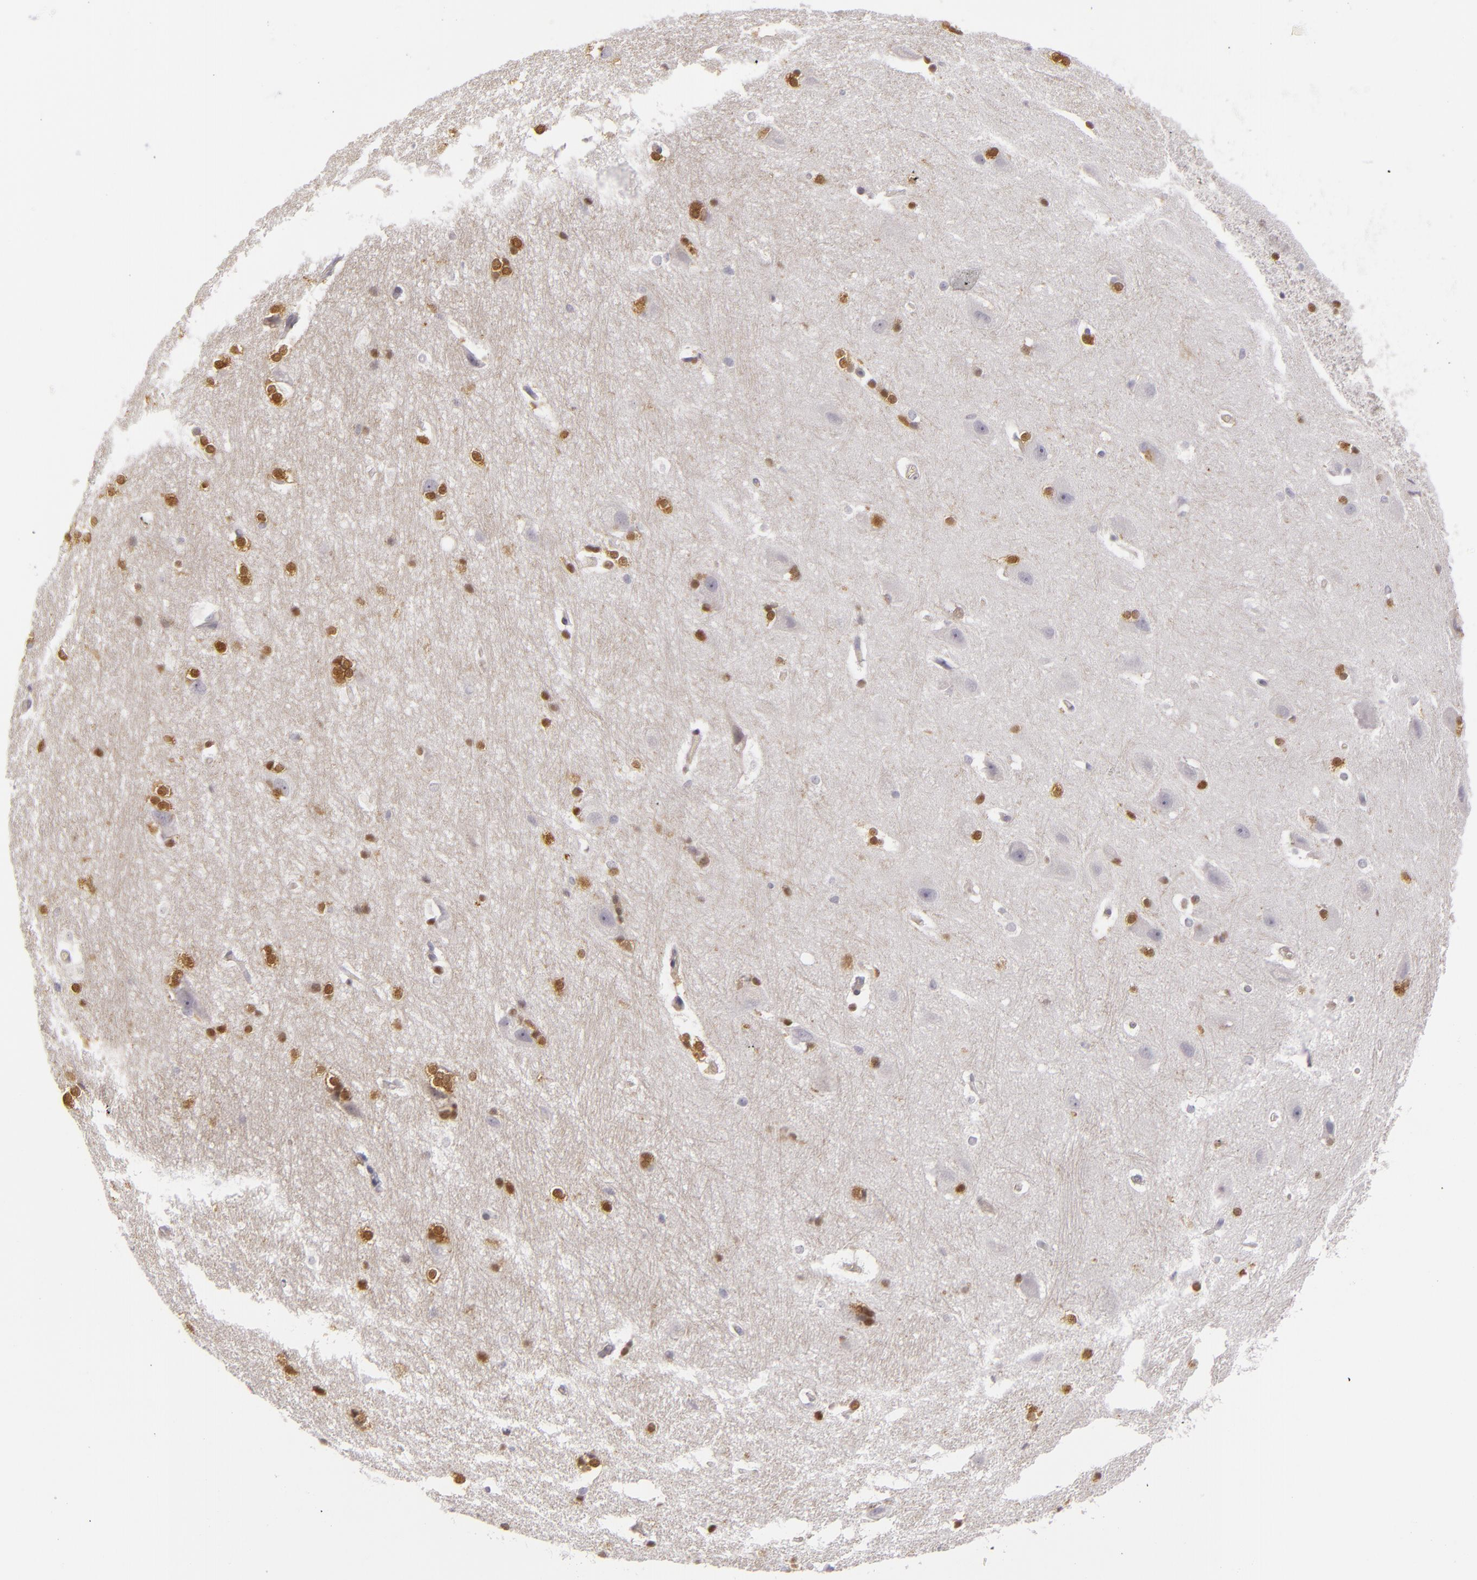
{"staining": {"intensity": "moderate", "quantity": ">75%", "location": "nuclear"}, "tissue": "hippocampus", "cell_type": "Glial cells", "image_type": "normal", "snomed": [{"axis": "morphology", "description": "Normal tissue, NOS"}, {"axis": "topography", "description": "Hippocampus"}], "caption": "A high-resolution image shows immunohistochemistry (IHC) staining of normal hippocampus, which reveals moderate nuclear staining in approximately >75% of glial cells.", "gene": "EFS", "patient": {"sex": "female", "age": 19}}